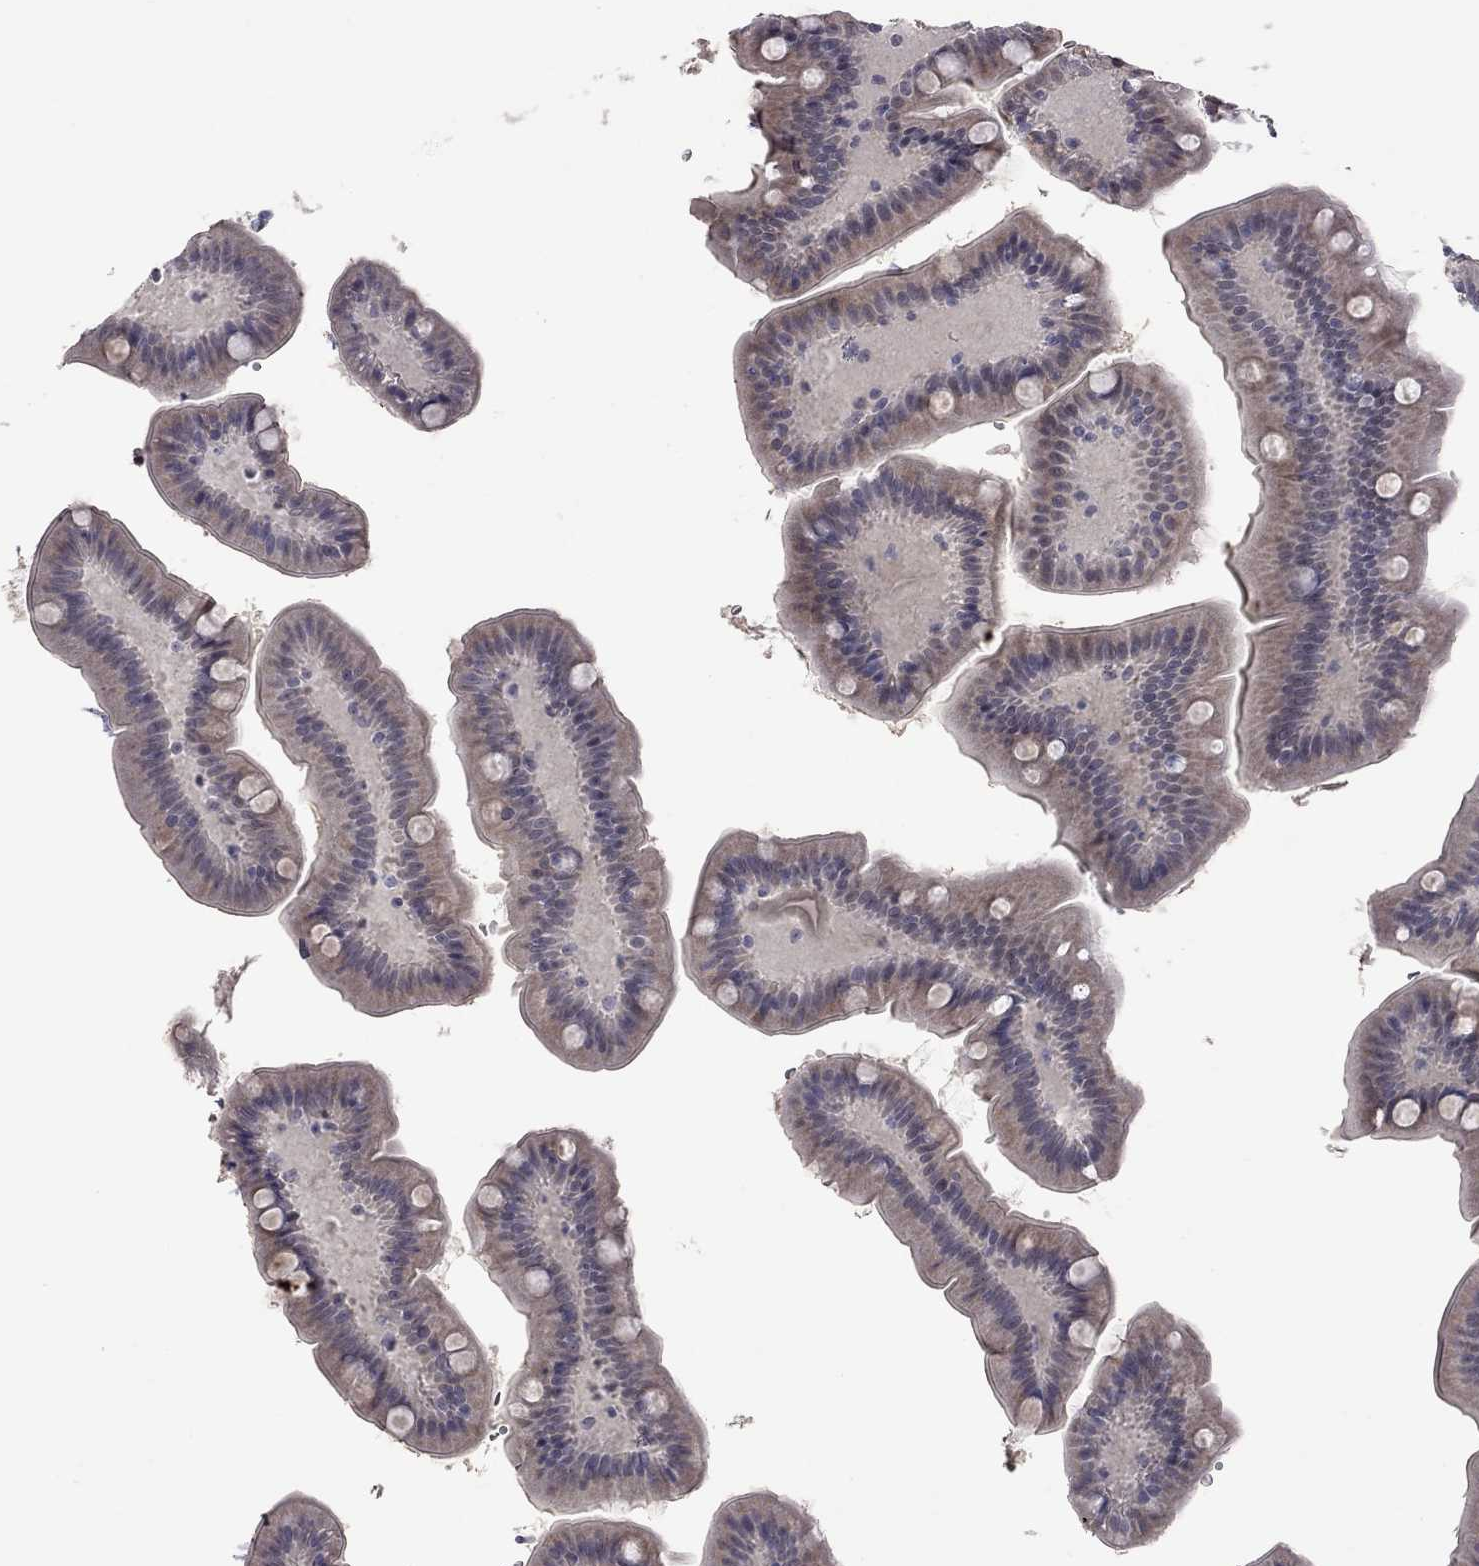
{"staining": {"intensity": "moderate", "quantity": "<25%", "location": "cytoplasmic/membranous"}, "tissue": "small intestine", "cell_type": "Glandular cells", "image_type": "normal", "snomed": [{"axis": "morphology", "description": "Normal tissue, NOS"}, {"axis": "topography", "description": "Small intestine"}], "caption": "IHC (DAB (3,3'-diaminobenzidine)) staining of benign human small intestine reveals moderate cytoplasmic/membranous protein positivity in about <25% of glandular cells.", "gene": "GSG1L", "patient": {"sex": "male", "age": 66}}